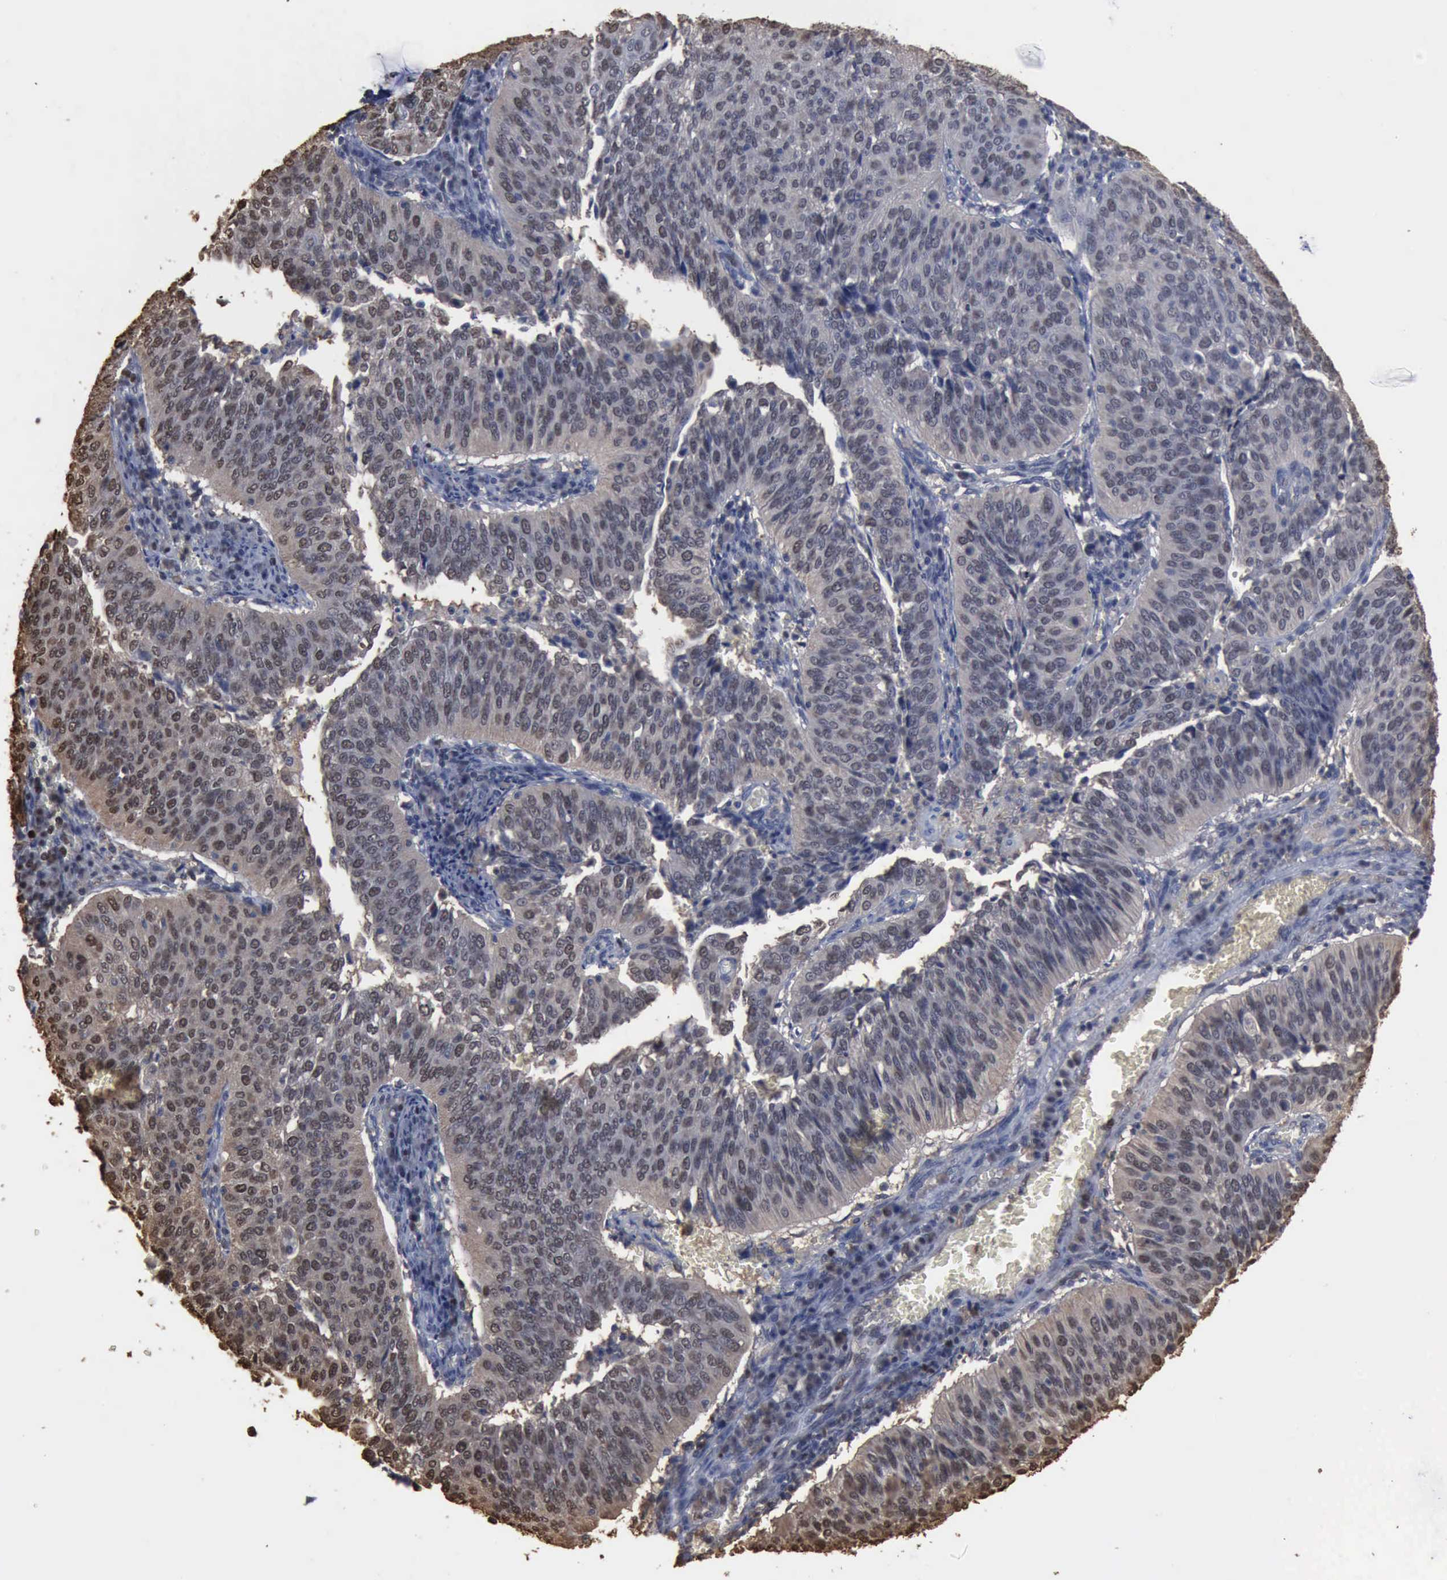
{"staining": {"intensity": "weak", "quantity": "25%-75%", "location": "nuclear"}, "tissue": "cervical cancer", "cell_type": "Tumor cells", "image_type": "cancer", "snomed": [{"axis": "morphology", "description": "Squamous cell carcinoma, NOS"}, {"axis": "topography", "description": "Cervix"}], "caption": "Brown immunohistochemical staining in squamous cell carcinoma (cervical) reveals weak nuclear expression in about 25%-75% of tumor cells.", "gene": "PCNA", "patient": {"sex": "female", "age": 39}}